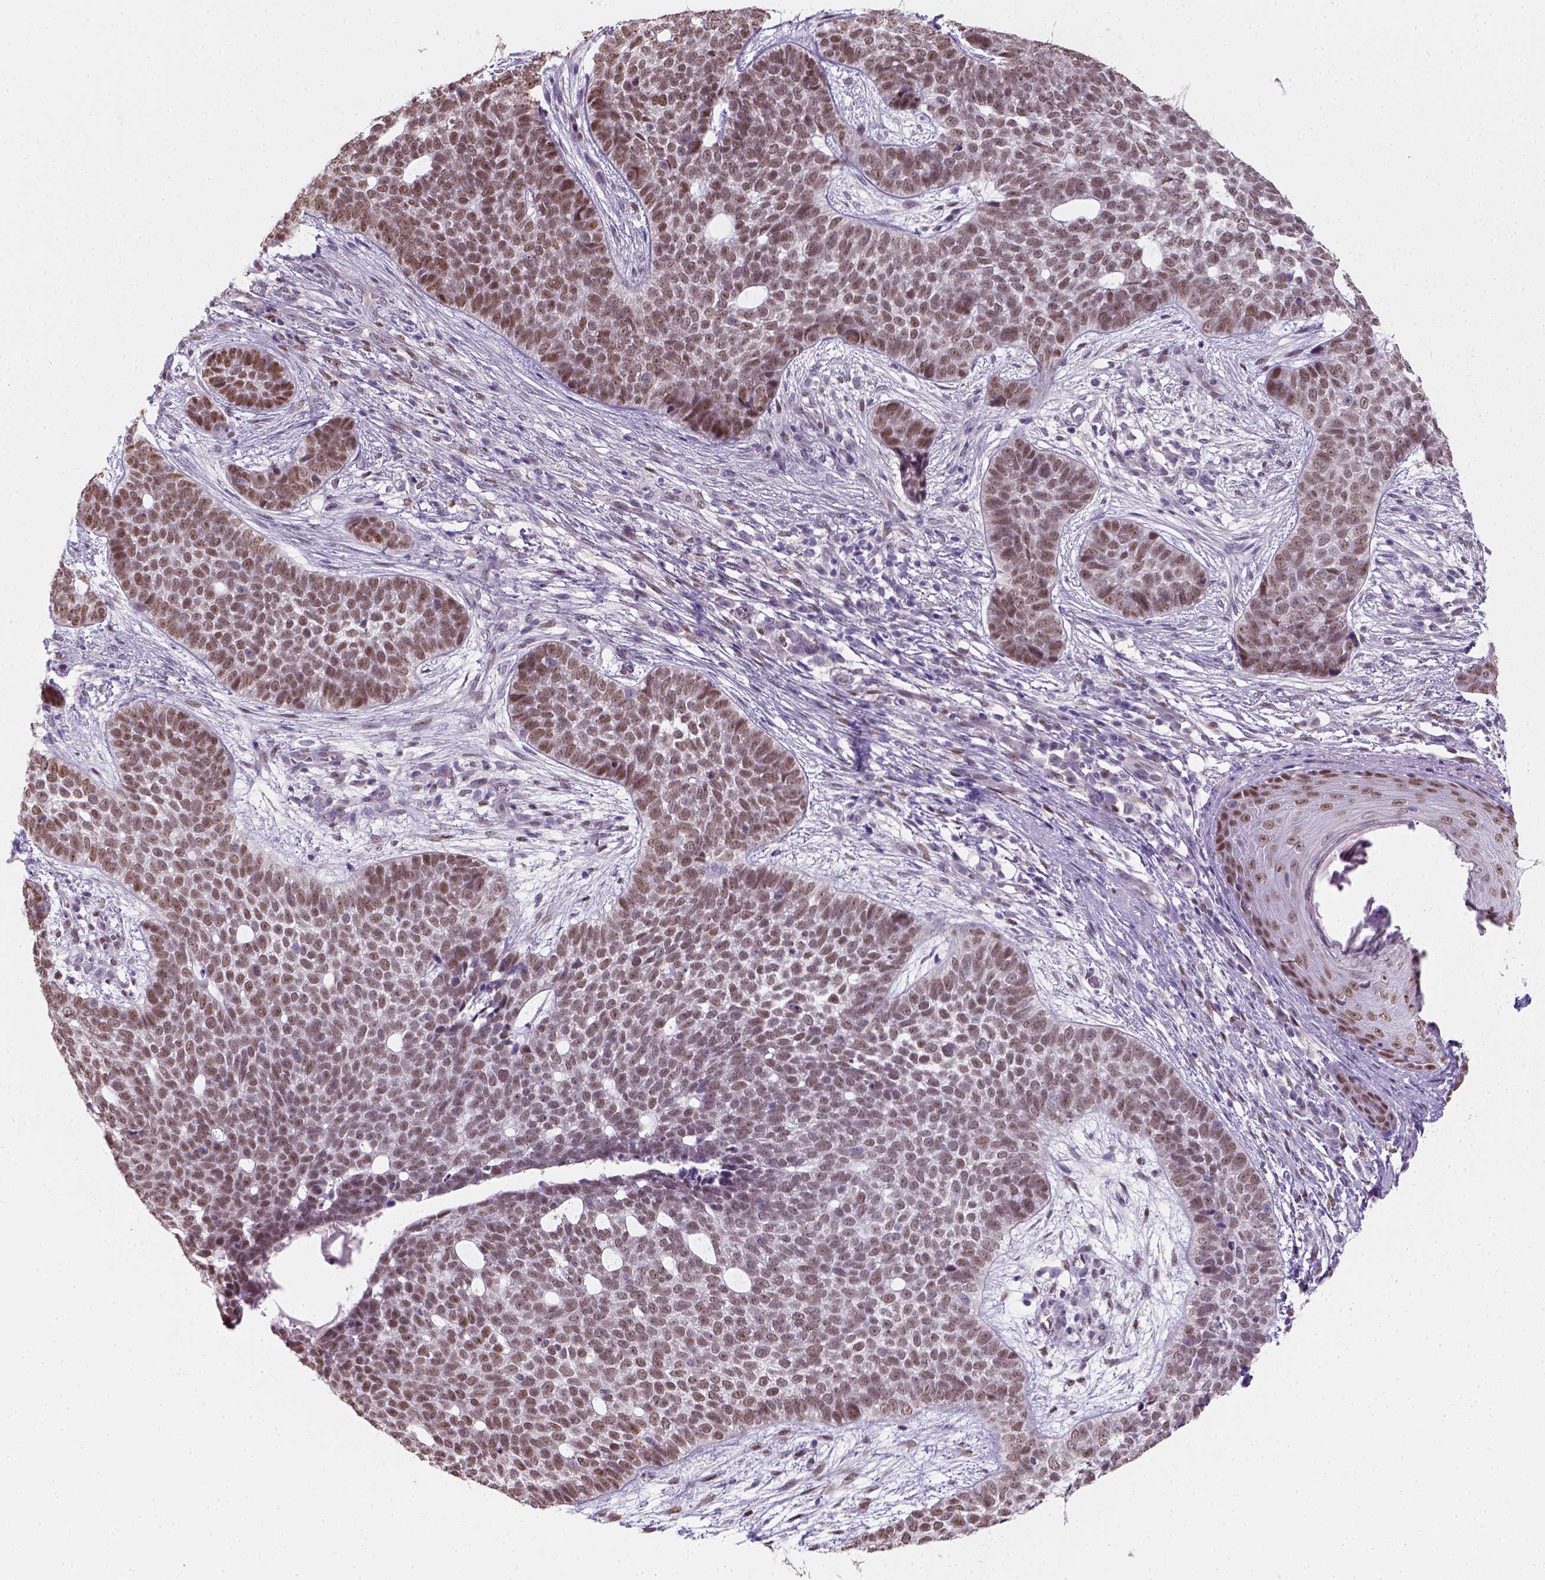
{"staining": {"intensity": "moderate", "quantity": ">75%", "location": "nuclear"}, "tissue": "skin cancer", "cell_type": "Tumor cells", "image_type": "cancer", "snomed": [{"axis": "morphology", "description": "Basal cell carcinoma"}, {"axis": "topography", "description": "Skin"}], "caption": "A high-resolution photomicrograph shows immunohistochemistry (IHC) staining of skin cancer, which shows moderate nuclear expression in approximately >75% of tumor cells.", "gene": "C1orf112", "patient": {"sex": "female", "age": 69}}